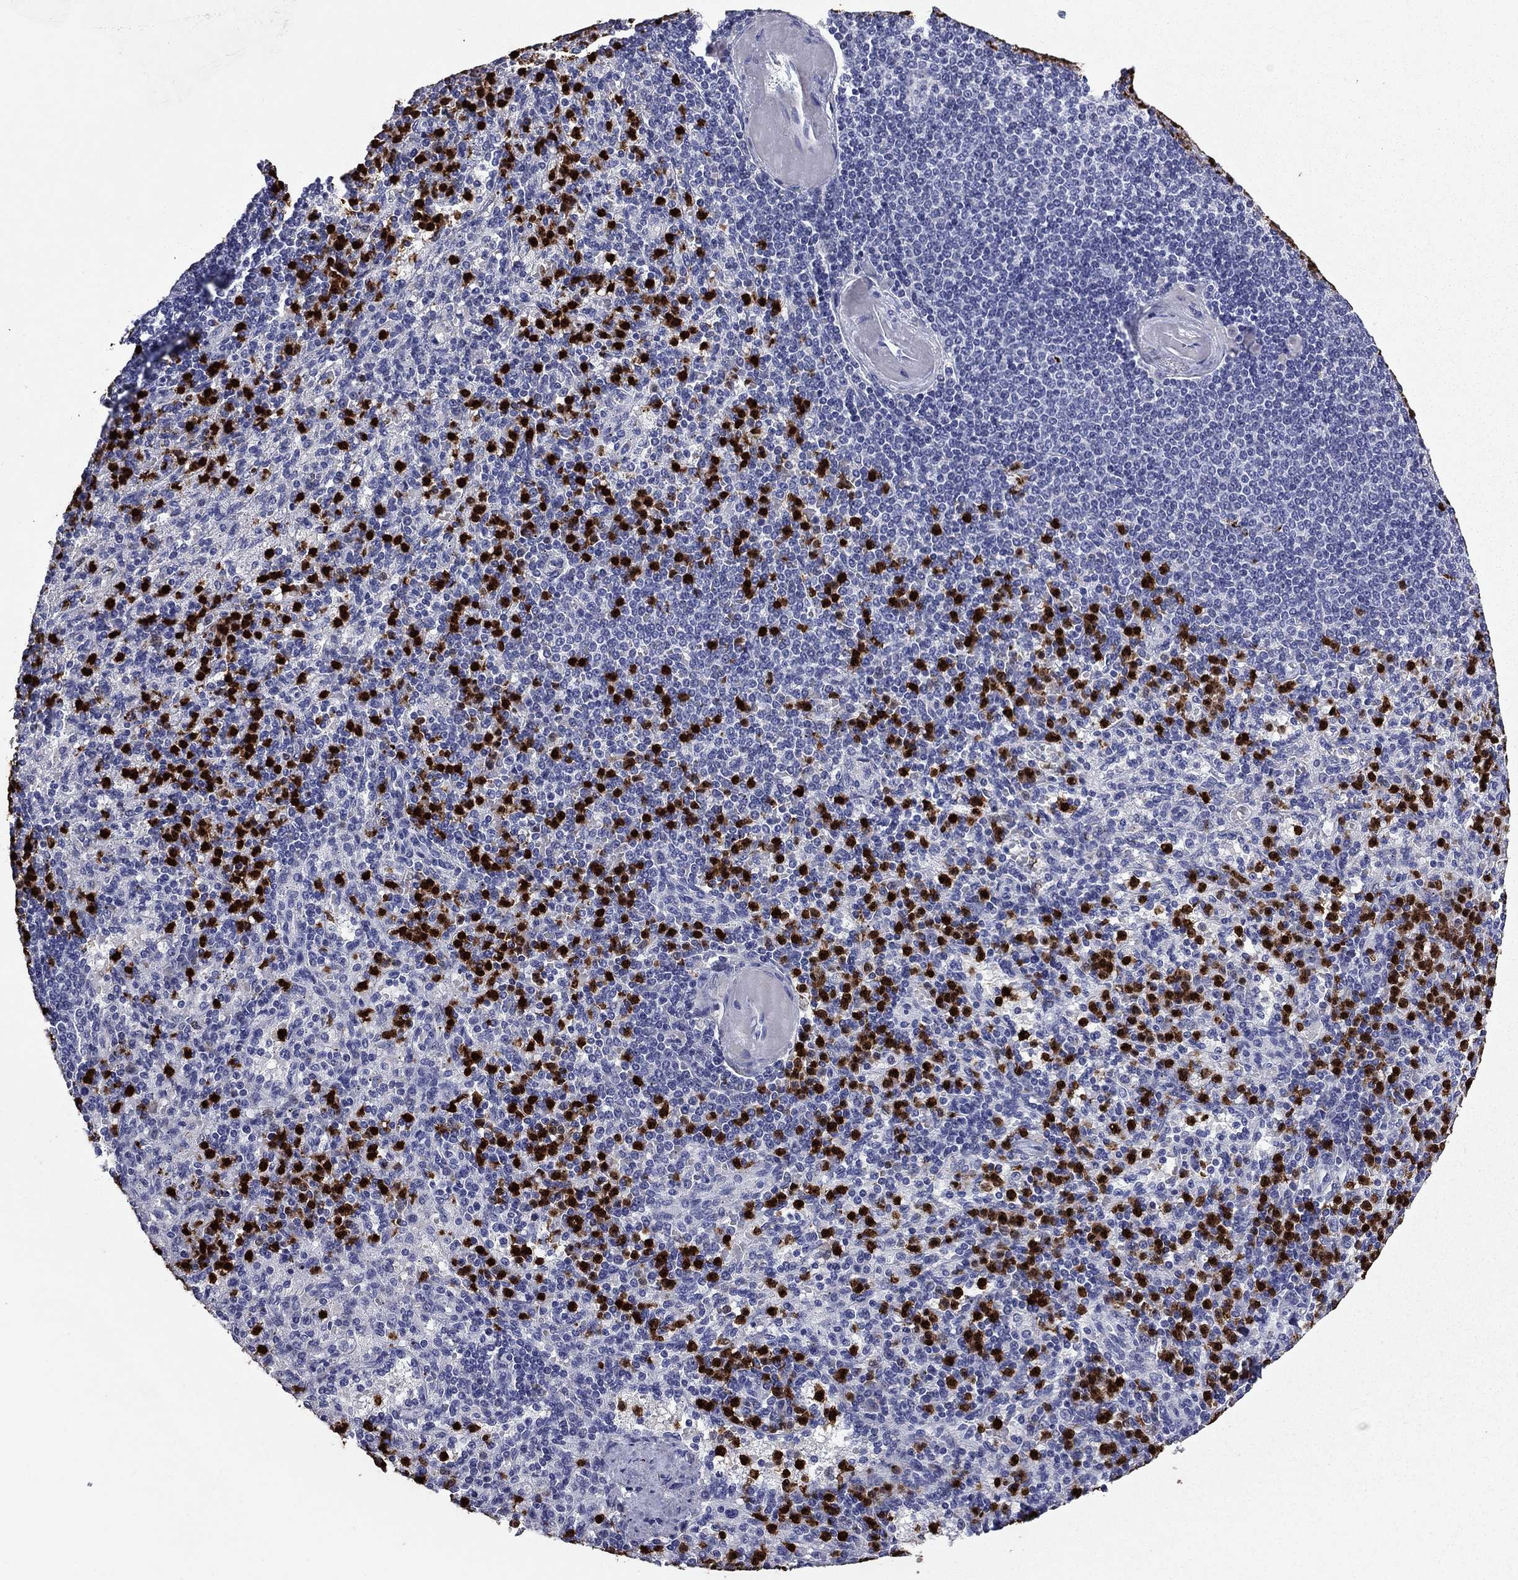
{"staining": {"intensity": "strong", "quantity": "25%-75%", "location": "cytoplasmic/membranous,nuclear"}, "tissue": "spleen", "cell_type": "Cells in red pulp", "image_type": "normal", "snomed": [{"axis": "morphology", "description": "Normal tissue, NOS"}, {"axis": "topography", "description": "Spleen"}], "caption": "Immunohistochemistry of normal human spleen displays high levels of strong cytoplasmic/membranous,nuclear positivity in approximately 25%-75% of cells in red pulp. Nuclei are stained in blue.", "gene": "TRIM29", "patient": {"sex": "female", "age": 74}}